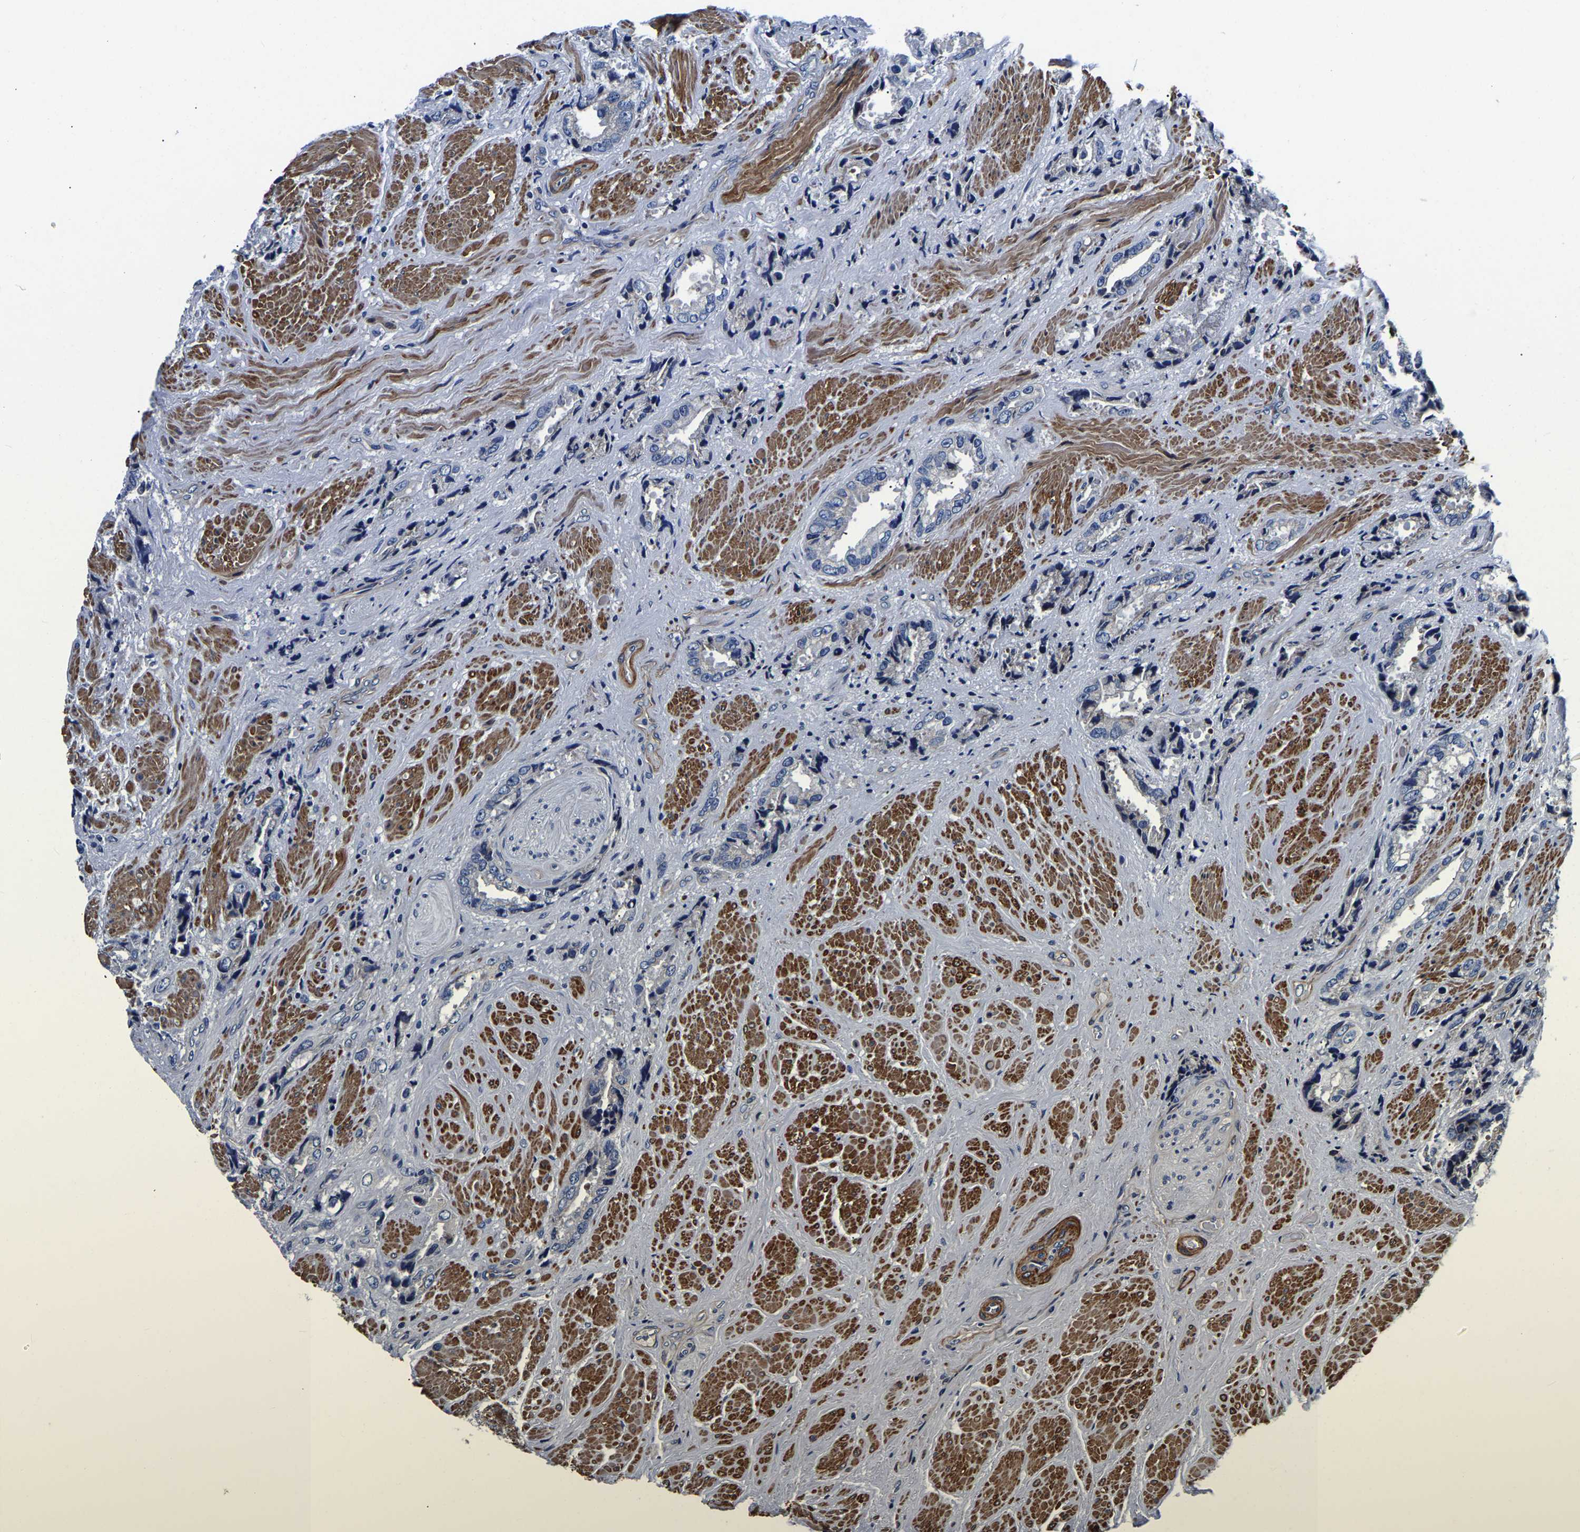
{"staining": {"intensity": "negative", "quantity": "none", "location": "none"}, "tissue": "prostate cancer", "cell_type": "Tumor cells", "image_type": "cancer", "snomed": [{"axis": "morphology", "description": "Adenocarcinoma, High grade"}, {"axis": "topography", "description": "Prostate"}], "caption": "Immunohistochemistry (IHC) of prostate high-grade adenocarcinoma shows no expression in tumor cells.", "gene": "KCTD17", "patient": {"sex": "male", "age": 61}}